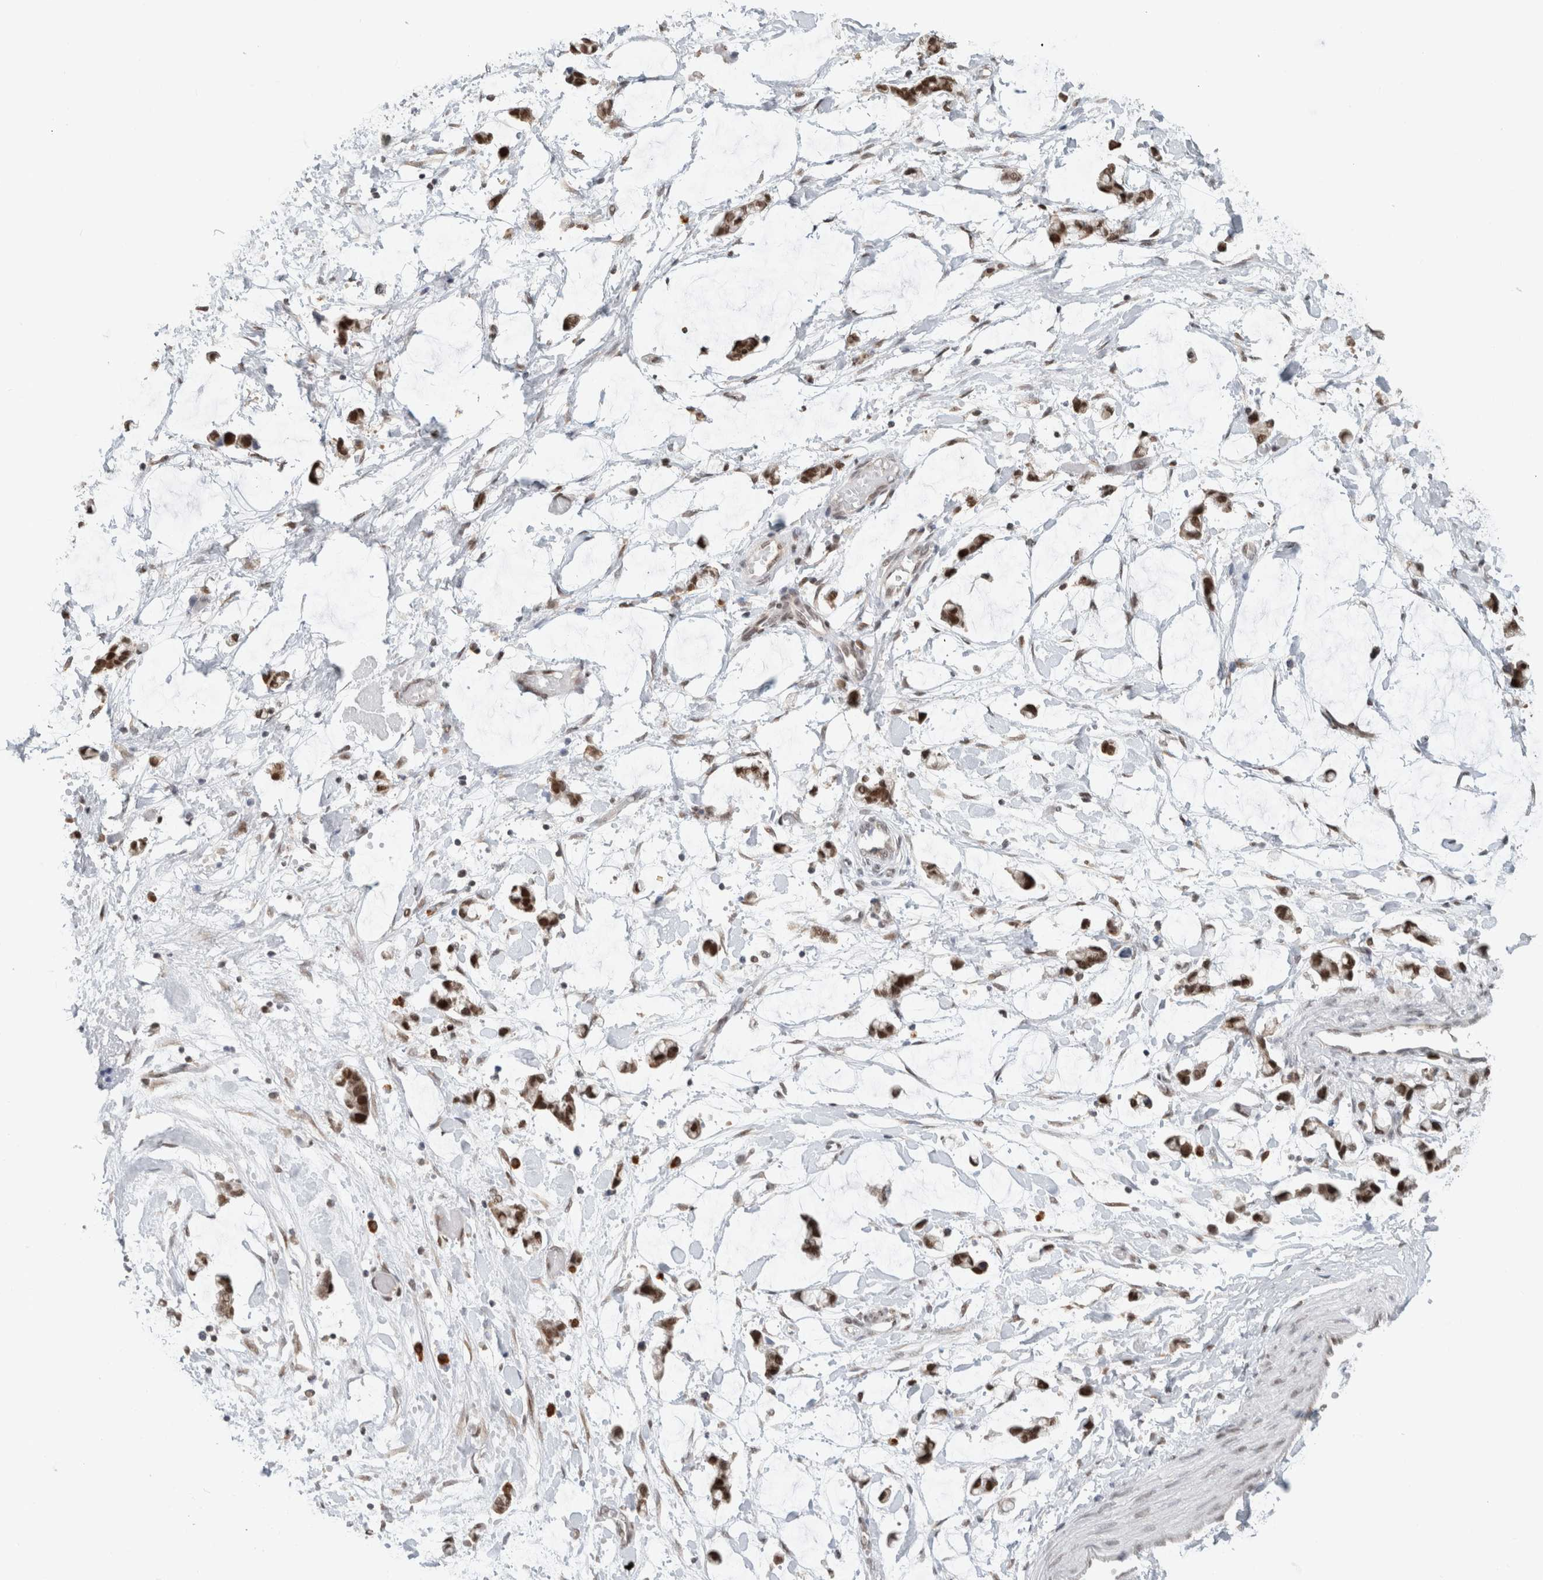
{"staining": {"intensity": "weak", "quantity": "25%-75%", "location": "nuclear"}, "tissue": "adipose tissue", "cell_type": "Adipocytes", "image_type": "normal", "snomed": [{"axis": "morphology", "description": "Normal tissue, NOS"}, {"axis": "morphology", "description": "Adenocarcinoma, NOS"}, {"axis": "topography", "description": "Colon"}, {"axis": "topography", "description": "Peripheral nerve tissue"}], "caption": "An image of human adipose tissue stained for a protein shows weak nuclear brown staining in adipocytes.", "gene": "HNRNPR", "patient": {"sex": "male", "age": 14}}